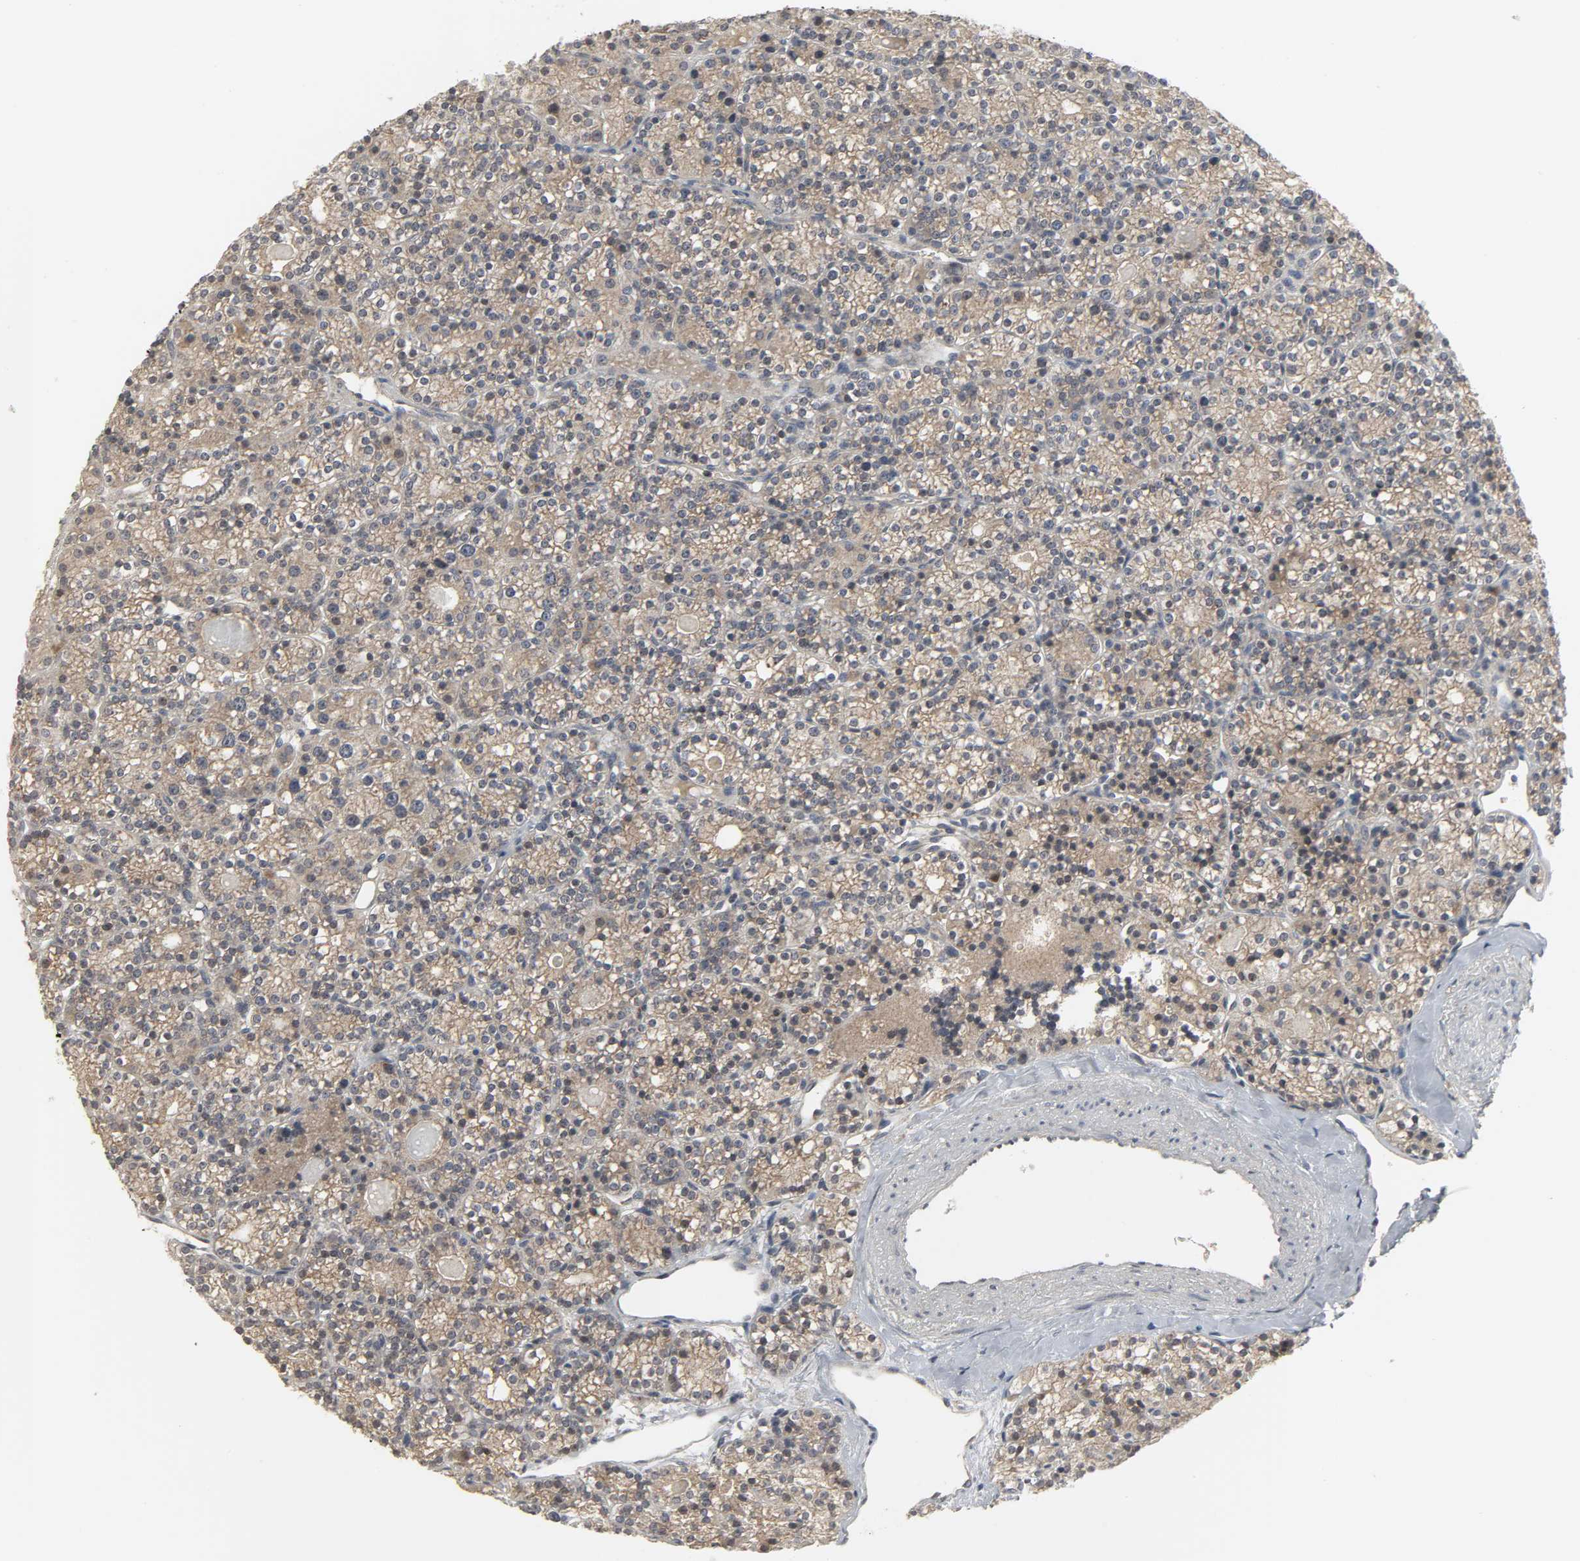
{"staining": {"intensity": "moderate", "quantity": ">75%", "location": "cytoplasmic/membranous,nuclear"}, "tissue": "parathyroid gland", "cell_type": "Glandular cells", "image_type": "normal", "snomed": [{"axis": "morphology", "description": "Normal tissue, NOS"}, {"axis": "topography", "description": "Parathyroid gland"}], "caption": "Glandular cells display moderate cytoplasmic/membranous,nuclear staining in about >75% of cells in unremarkable parathyroid gland.", "gene": "CLIP1", "patient": {"sex": "female", "age": 64}}